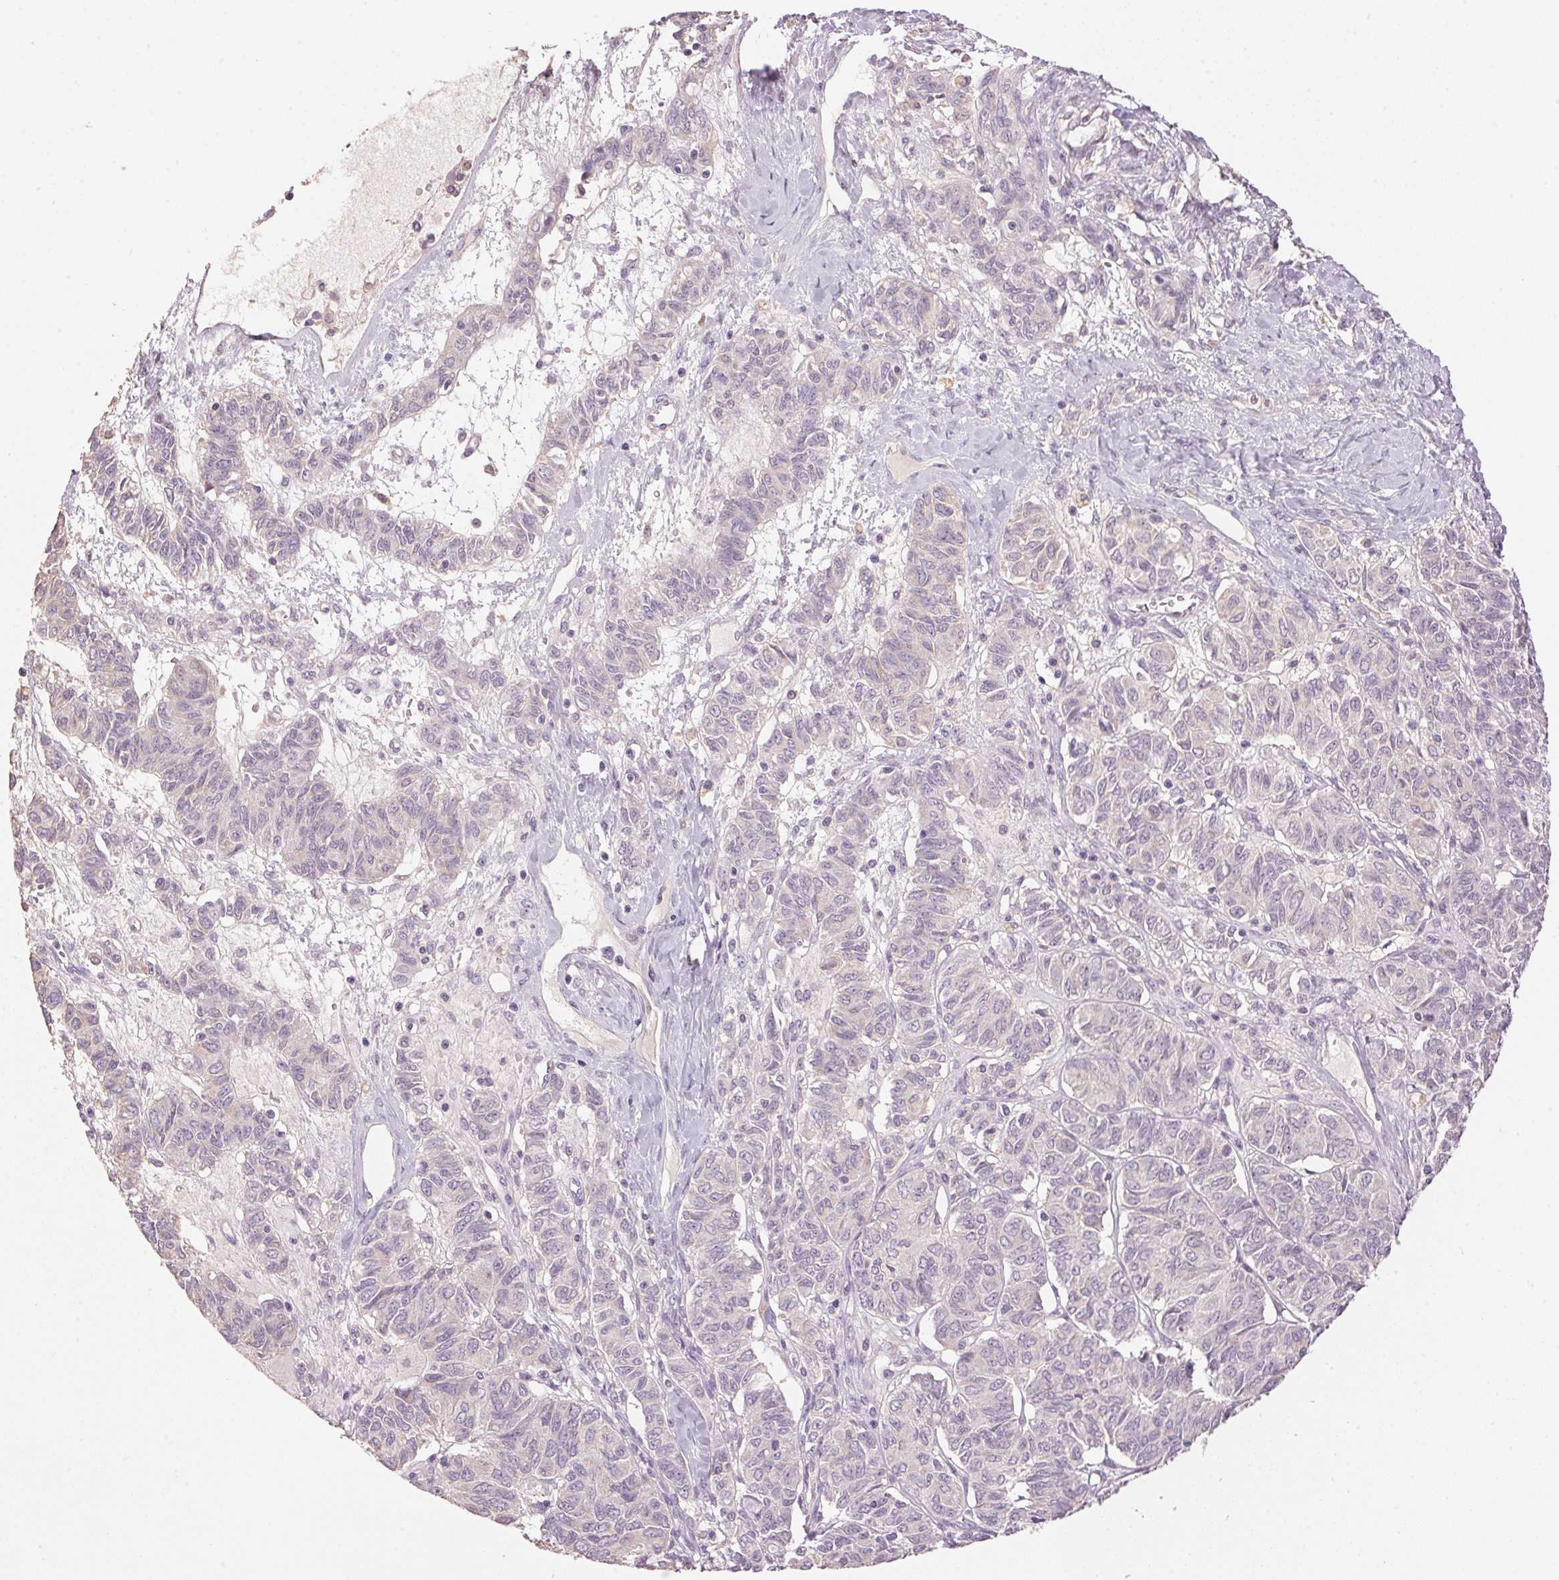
{"staining": {"intensity": "negative", "quantity": "none", "location": "none"}, "tissue": "ovarian cancer", "cell_type": "Tumor cells", "image_type": "cancer", "snomed": [{"axis": "morphology", "description": "Carcinoma, endometroid"}, {"axis": "topography", "description": "Ovary"}], "caption": "Tumor cells are negative for brown protein staining in ovarian endometroid carcinoma.", "gene": "LYZL6", "patient": {"sex": "female", "age": 80}}